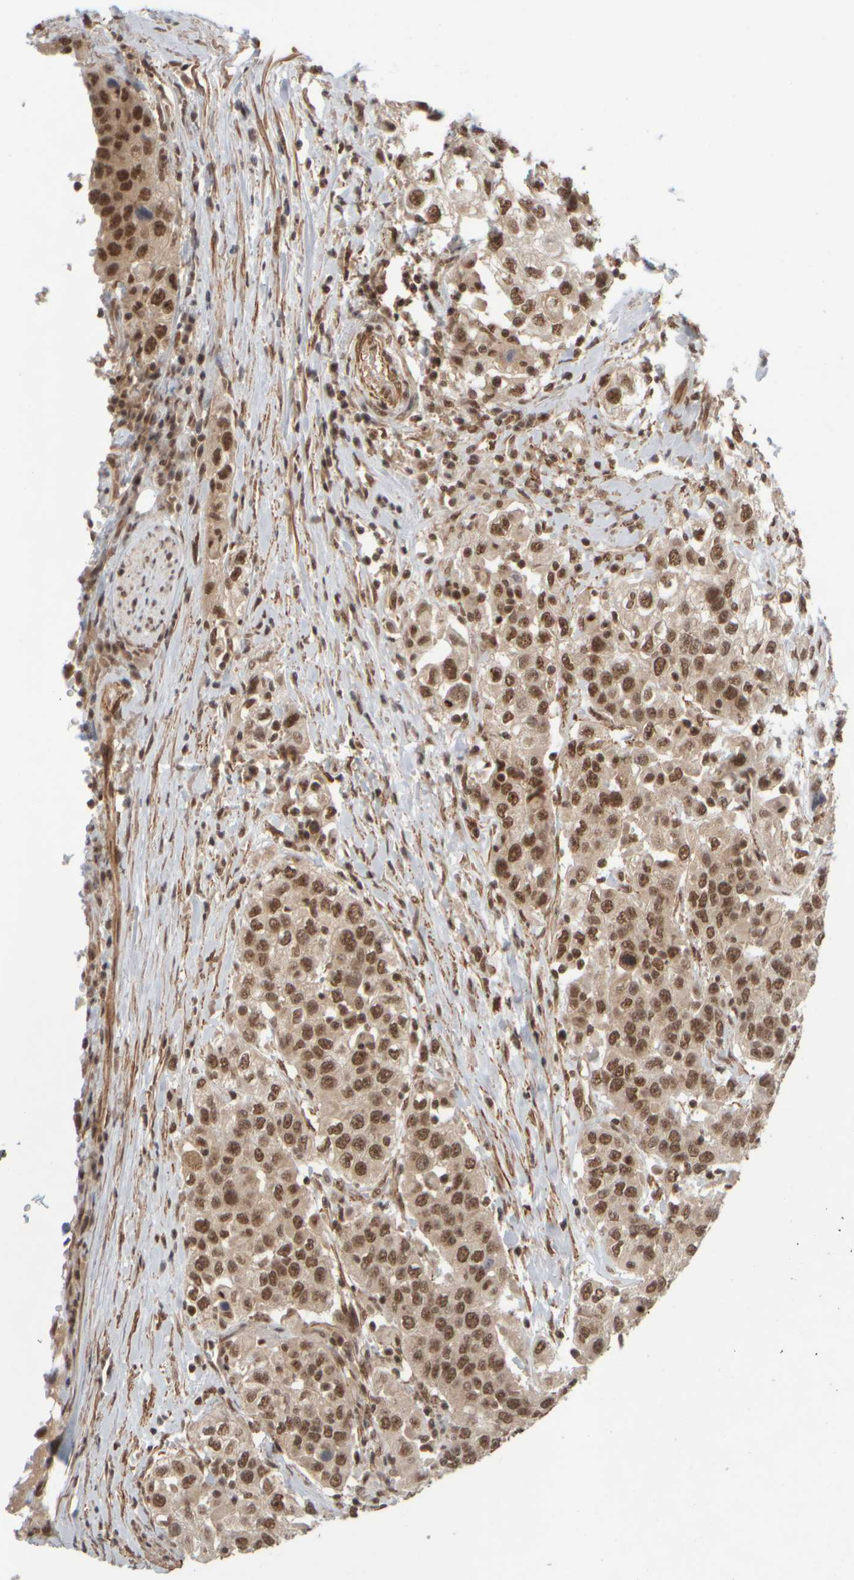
{"staining": {"intensity": "moderate", "quantity": ">75%", "location": "nuclear"}, "tissue": "urothelial cancer", "cell_type": "Tumor cells", "image_type": "cancer", "snomed": [{"axis": "morphology", "description": "Urothelial carcinoma, High grade"}, {"axis": "topography", "description": "Urinary bladder"}], "caption": "Human urothelial carcinoma (high-grade) stained with a protein marker displays moderate staining in tumor cells.", "gene": "SYNRG", "patient": {"sex": "female", "age": 80}}